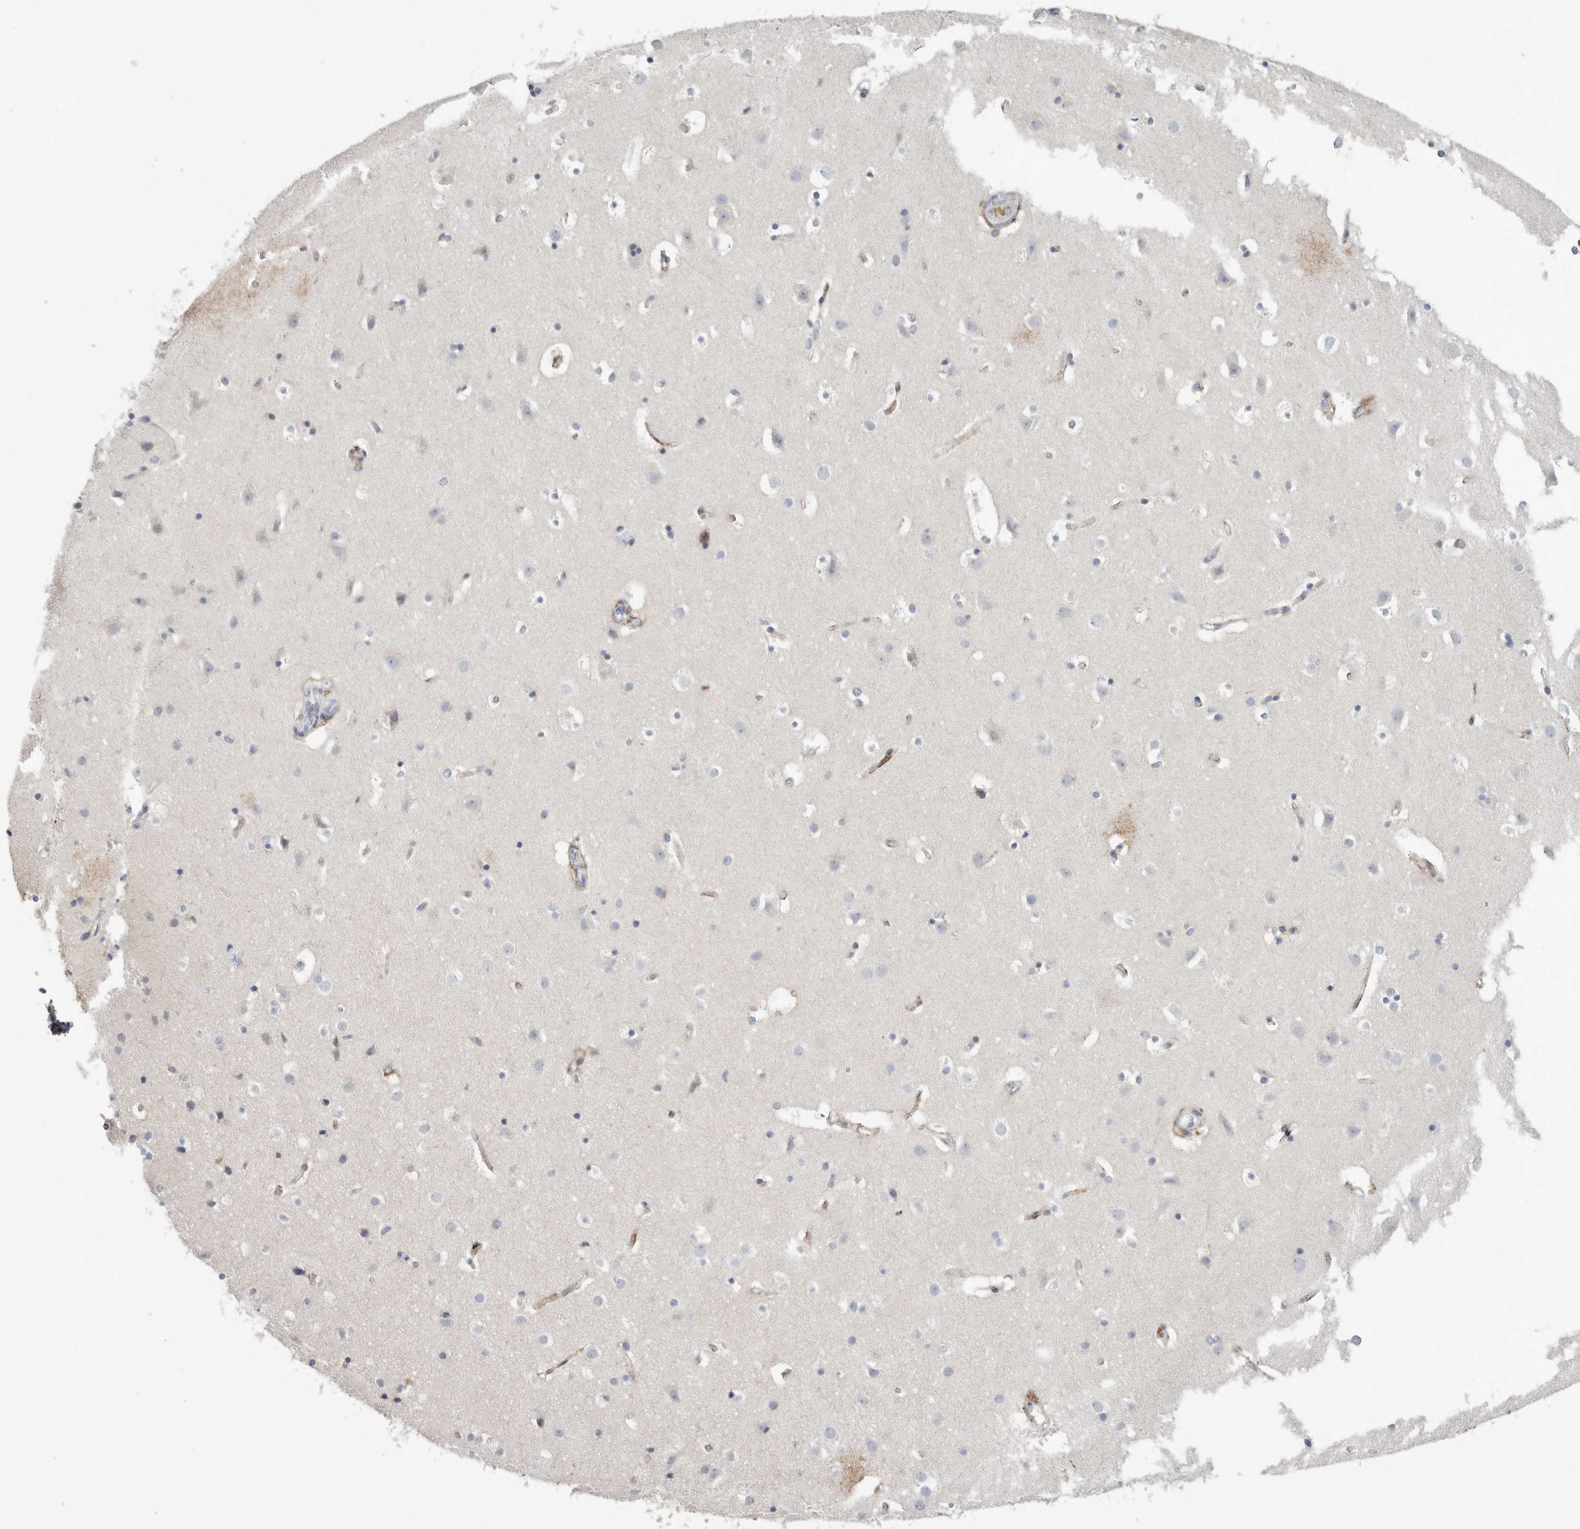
{"staining": {"intensity": "weak", "quantity": "25%-75%", "location": "cytoplasmic/membranous"}, "tissue": "cerebral cortex", "cell_type": "Endothelial cells", "image_type": "normal", "snomed": [{"axis": "morphology", "description": "Normal tissue, NOS"}, {"axis": "topography", "description": "Cerebral cortex"}], "caption": "Cerebral cortex stained with DAB (3,3'-diaminobenzidine) IHC exhibits low levels of weak cytoplasmic/membranous staining in about 25%-75% of endothelial cells. (Stains: DAB in brown, nuclei in blue, Microscopy: brightfield microscopy at high magnification).", "gene": "SDC3", "patient": {"sex": "male", "age": 54}}